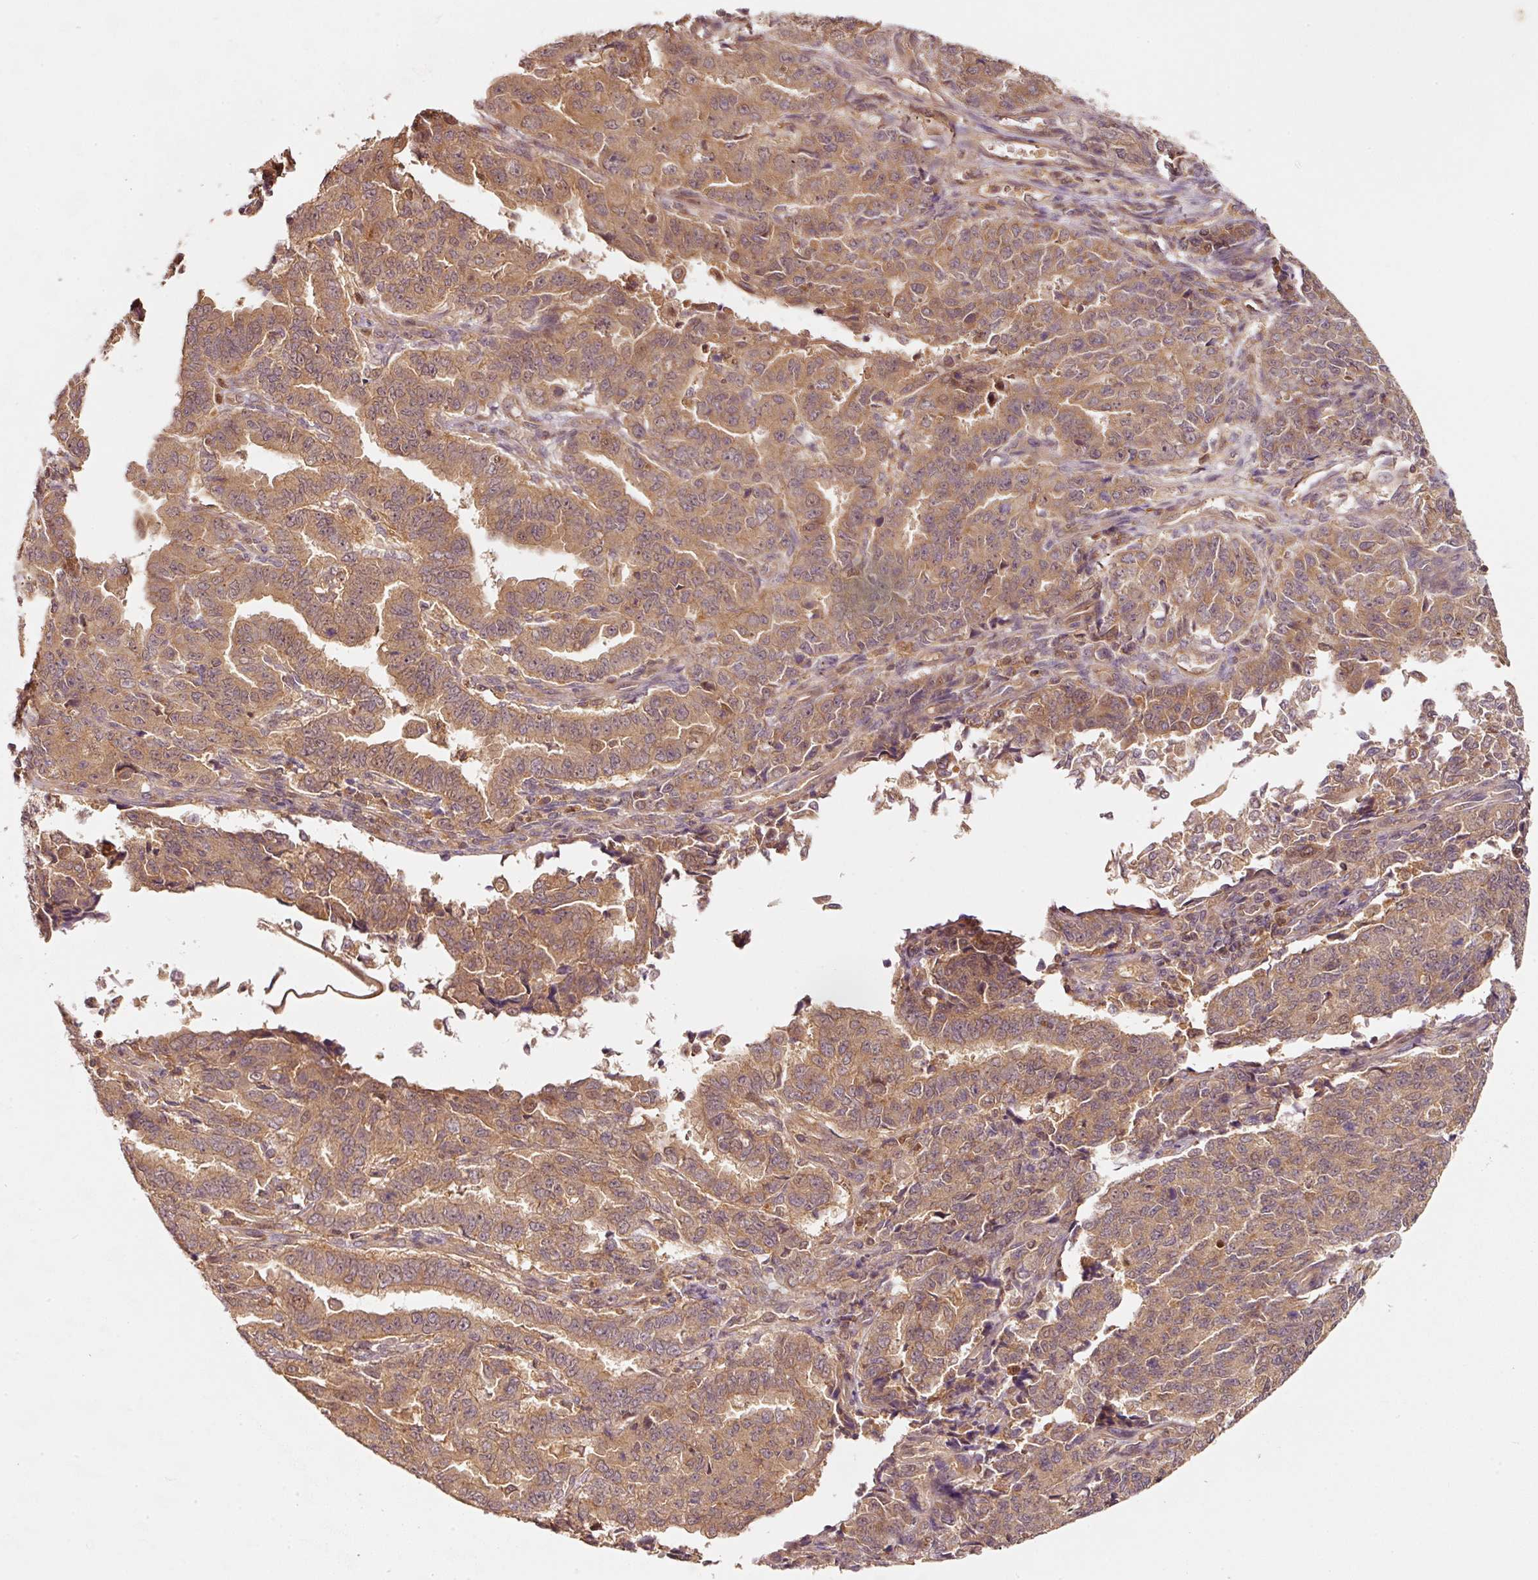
{"staining": {"intensity": "moderate", "quantity": ">75%", "location": "cytoplasmic/membranous"}, "tissue": "endometrial cancer", "cell_type": "Tumor cells", "image_type": "cancer", "snomed": [{"axis": "morphology", "description": "Adenocarcinoma, NOS"}, {"axis": "topography", "description": "Endometrium"}], "caption": "A photomicrograph of human endometrial adenocarcinoma stained for a protein exhibits moderate cytoplasmic/membranous brown staining in tumor cells.", "gene": "RRAS2", "patient": {"sex": "female", "age": 50}}